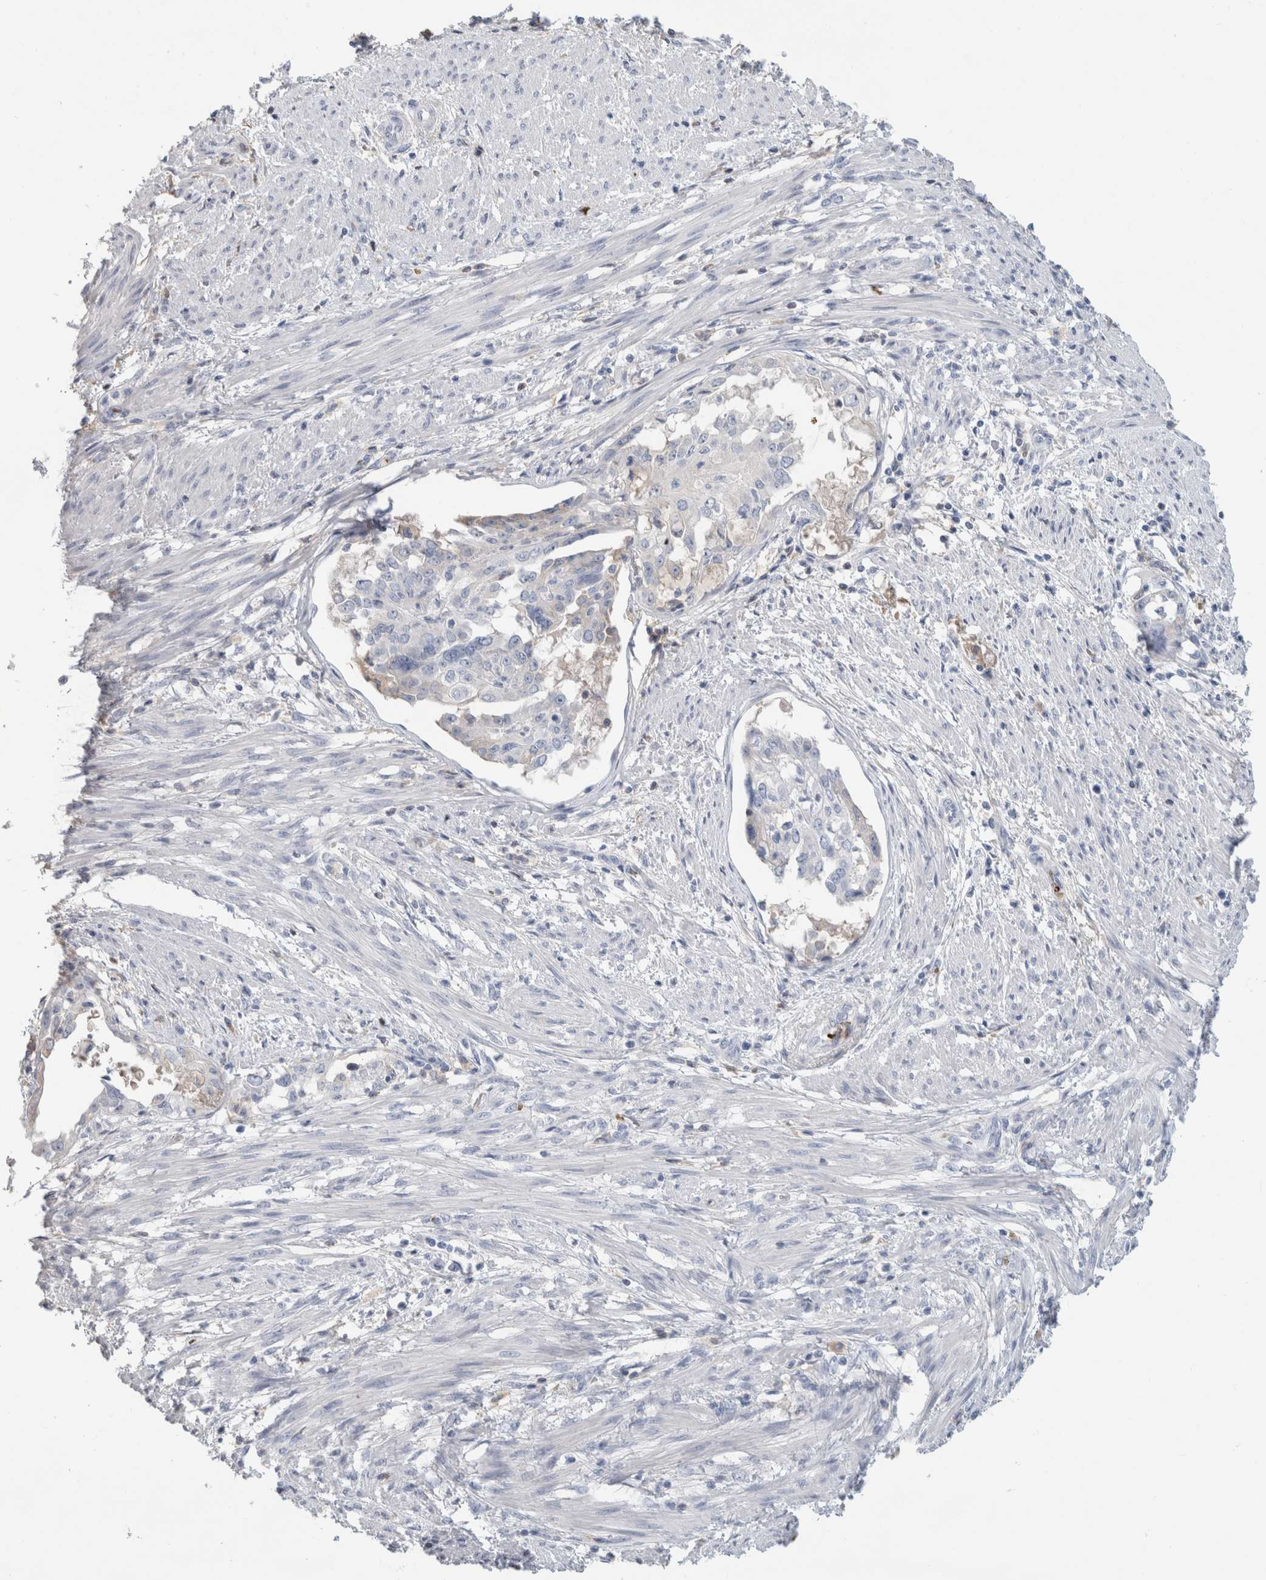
{"staining": {"intensity": "negative", "quantity": "none", "location": "none"}, "tissue": "endometrial cancer", "cell_type": "Tumor cells", "image_type": "cancer", "snomed": [{"axis": "morphology", "description": "Adenocarcinoma, NOS"}, {"axis": "topography", "description": "Endometrium"}], "caption": "Immunohistochemistry of adenocarcinoma (endometrial) shows no positivity in tumor cells.", "gene": "CA1", "patient": {"sex": "female", "age": 85}}